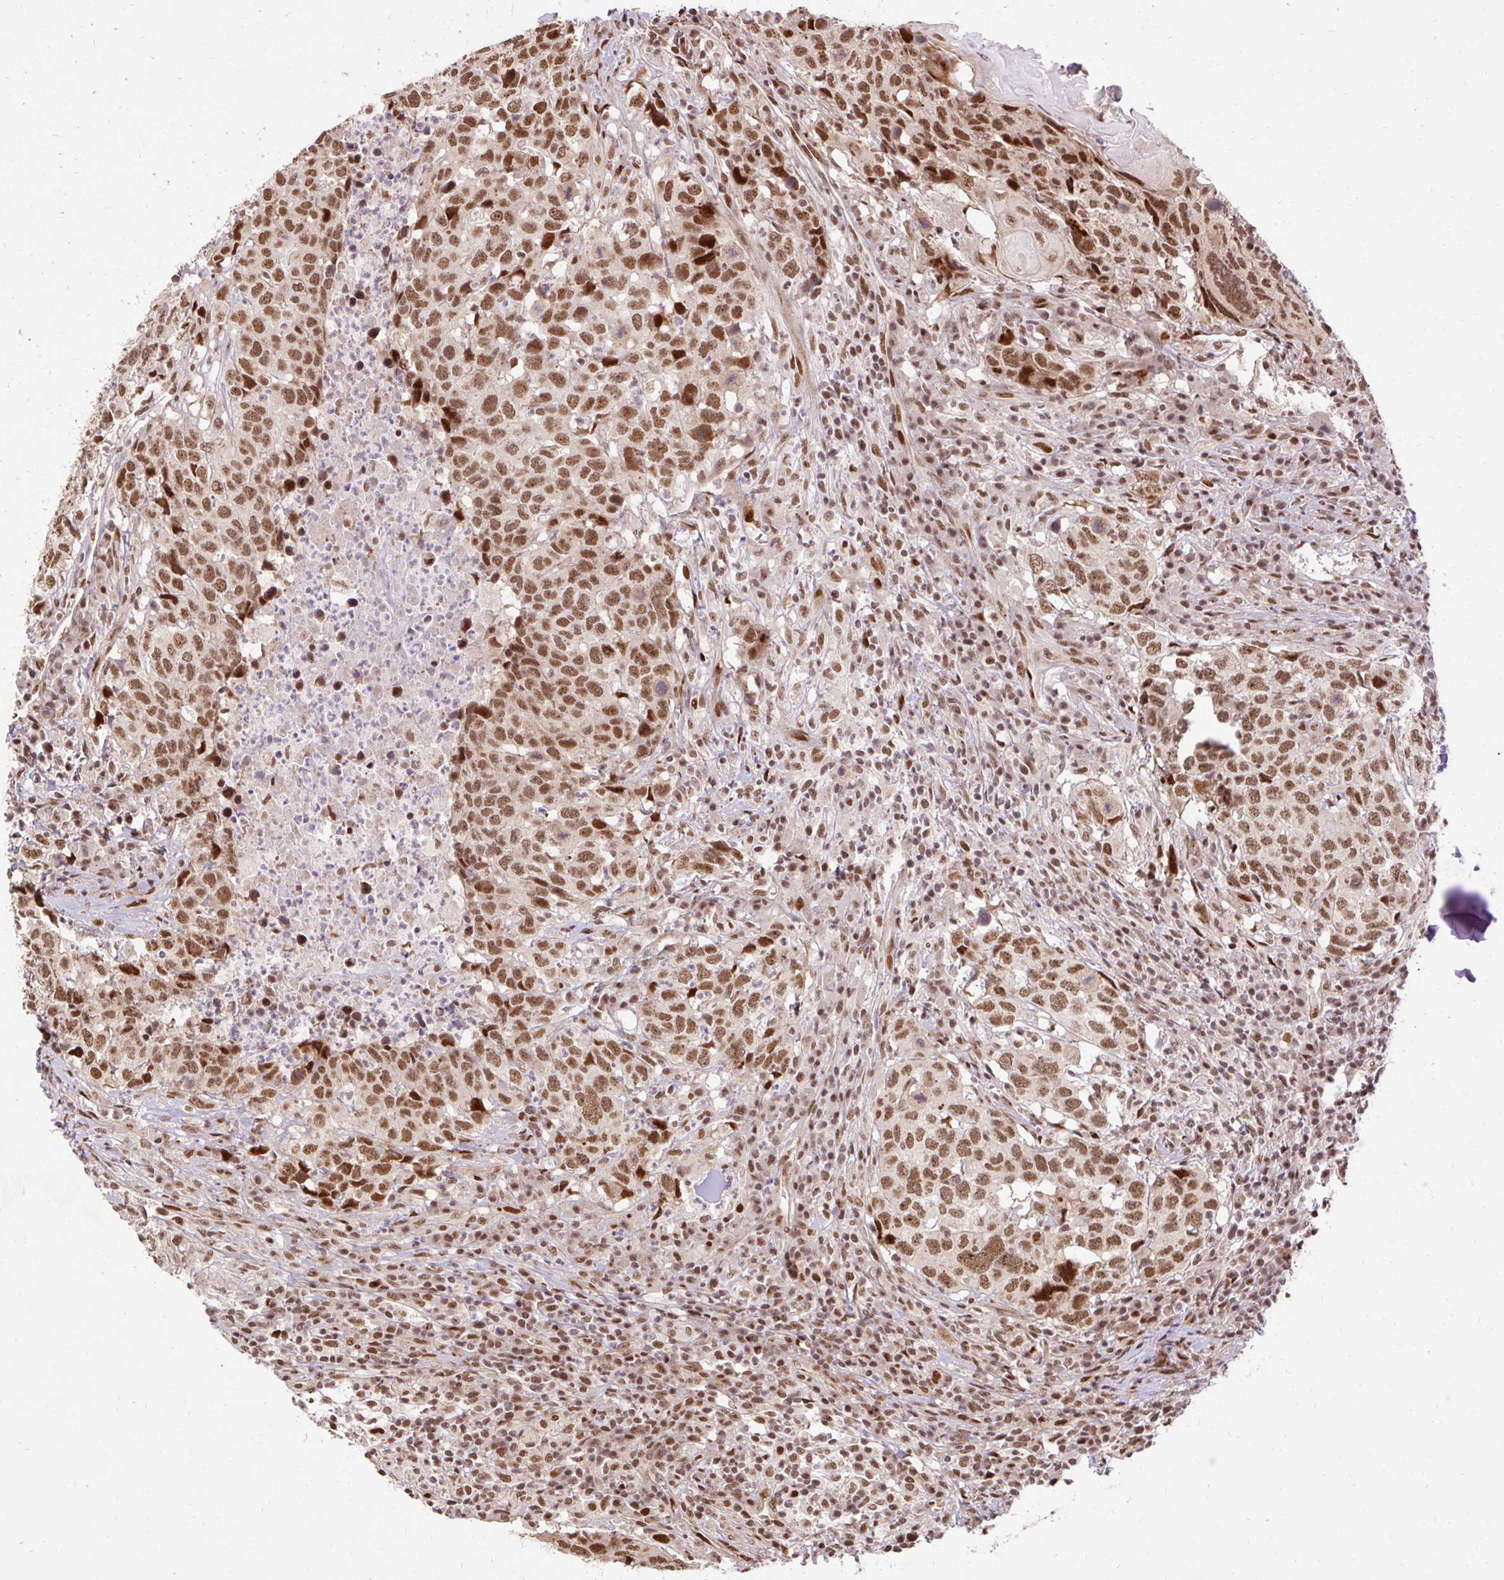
{"staining": {"intensity": "moderate", "quantity": ">75%", "location": "nuclear"}, "tissue": "head and neck cancer", "cell_type": "Tumor cells", "image_type": "cancer", "snomed": [{"axis": "morphology", "description": "Normal tissue, NOS"}, {"axis": "morphology", "description": "Squamous cell carcinoma, NOS"}, {"axis": "topography", "description": "Skeletal muscle"}, {"axis": "topography", "description": "Vascular tissue"}, {"axis": "topography", "description": "Peripheral nerve tissue"}, {"axis": "topography", "description": "Head-Neck"}], "caption": "A brown stain labels moderate nuclear positivity of a protein in human squamous cell carcinoma (head and neck) tumor cells.", "gene": "MECOM", "patient": {"sex": "male", "age": 66}}